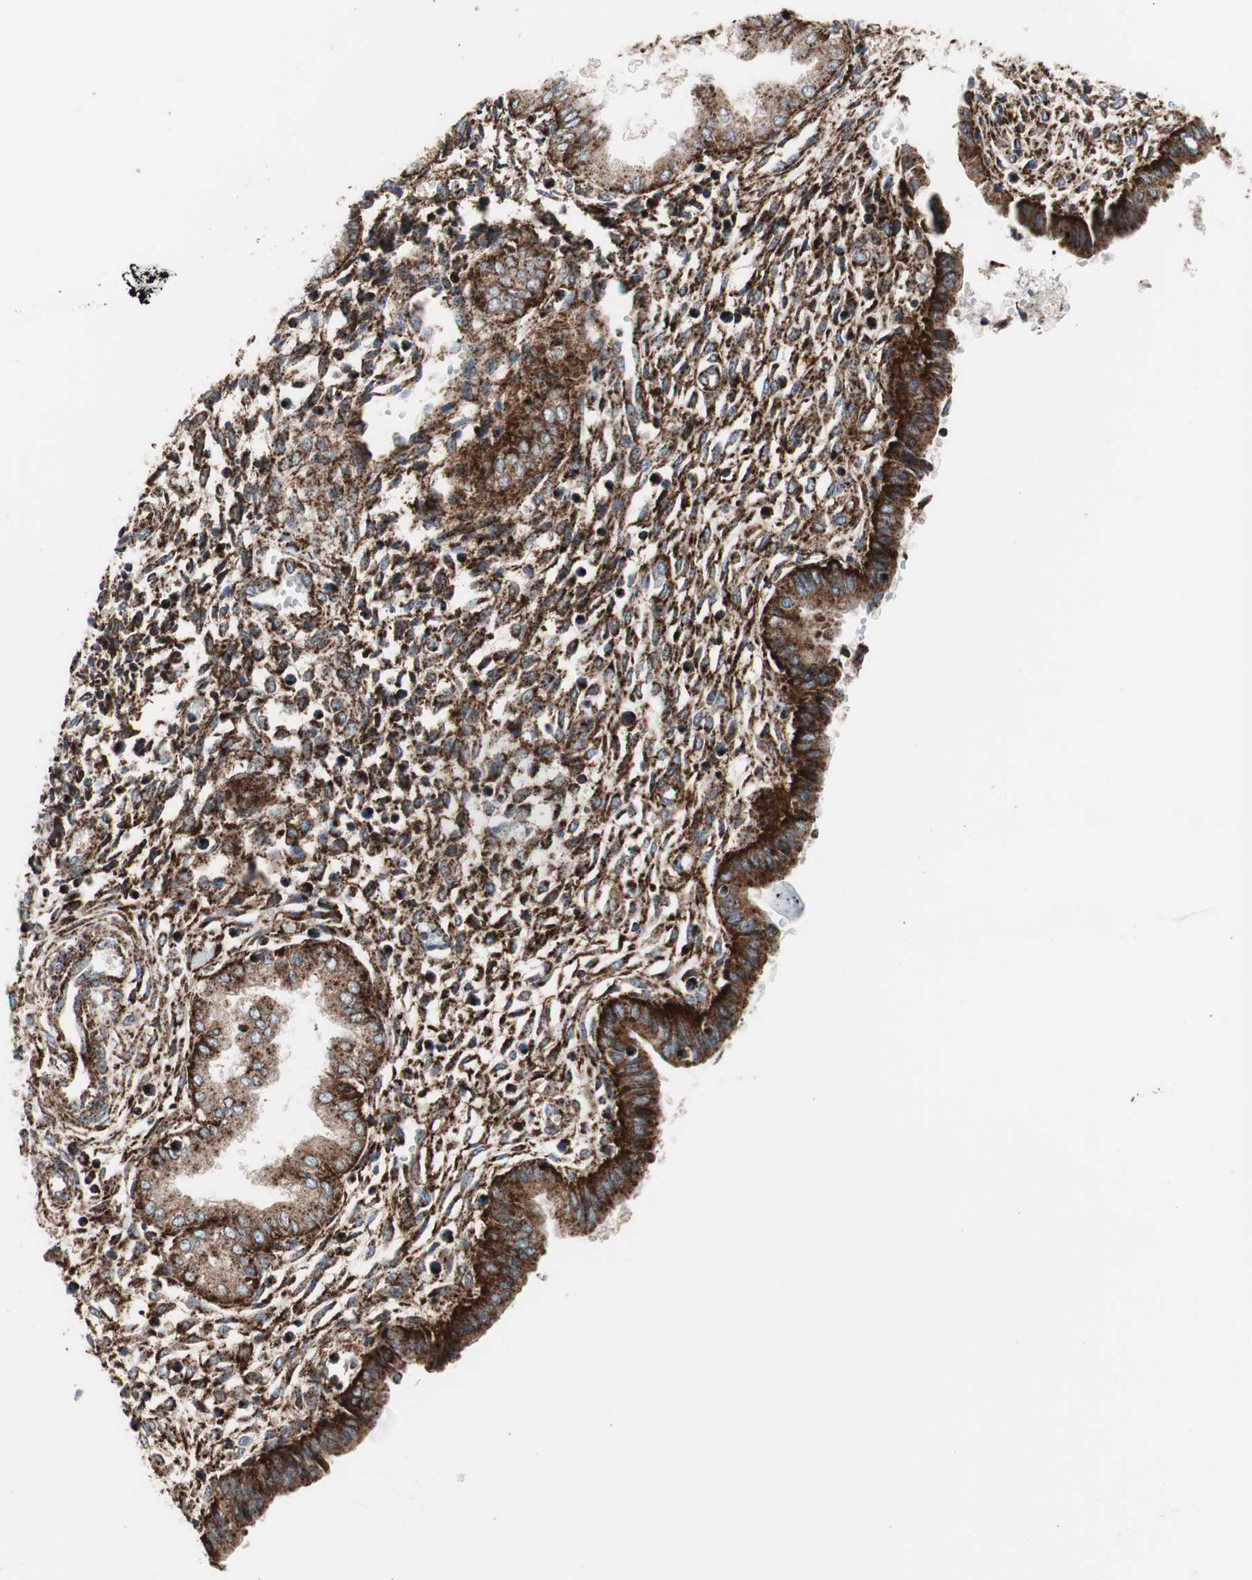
{"staining": {"intensity": "strong", "quantity": ">75%", "location": "cytoplasmic/membranous"}, "tissue": "endometrium", "cell_type": "Cells in endometrial stroma", "image_type": "normal", "snomed": [{"axis": "morphology", "description": "Normal tissue, NOS"}, {"axis": "topography", "description": "Endometrium"}], "caption": "Immunohistochemistry of normal endometrium reveals high levels of strong cytoplasmic/membranous positivity in approximately >75% of cells in endometrial stroma.", "gene": "LAMP1", "patient": {"sex": "female", "age": 33}}